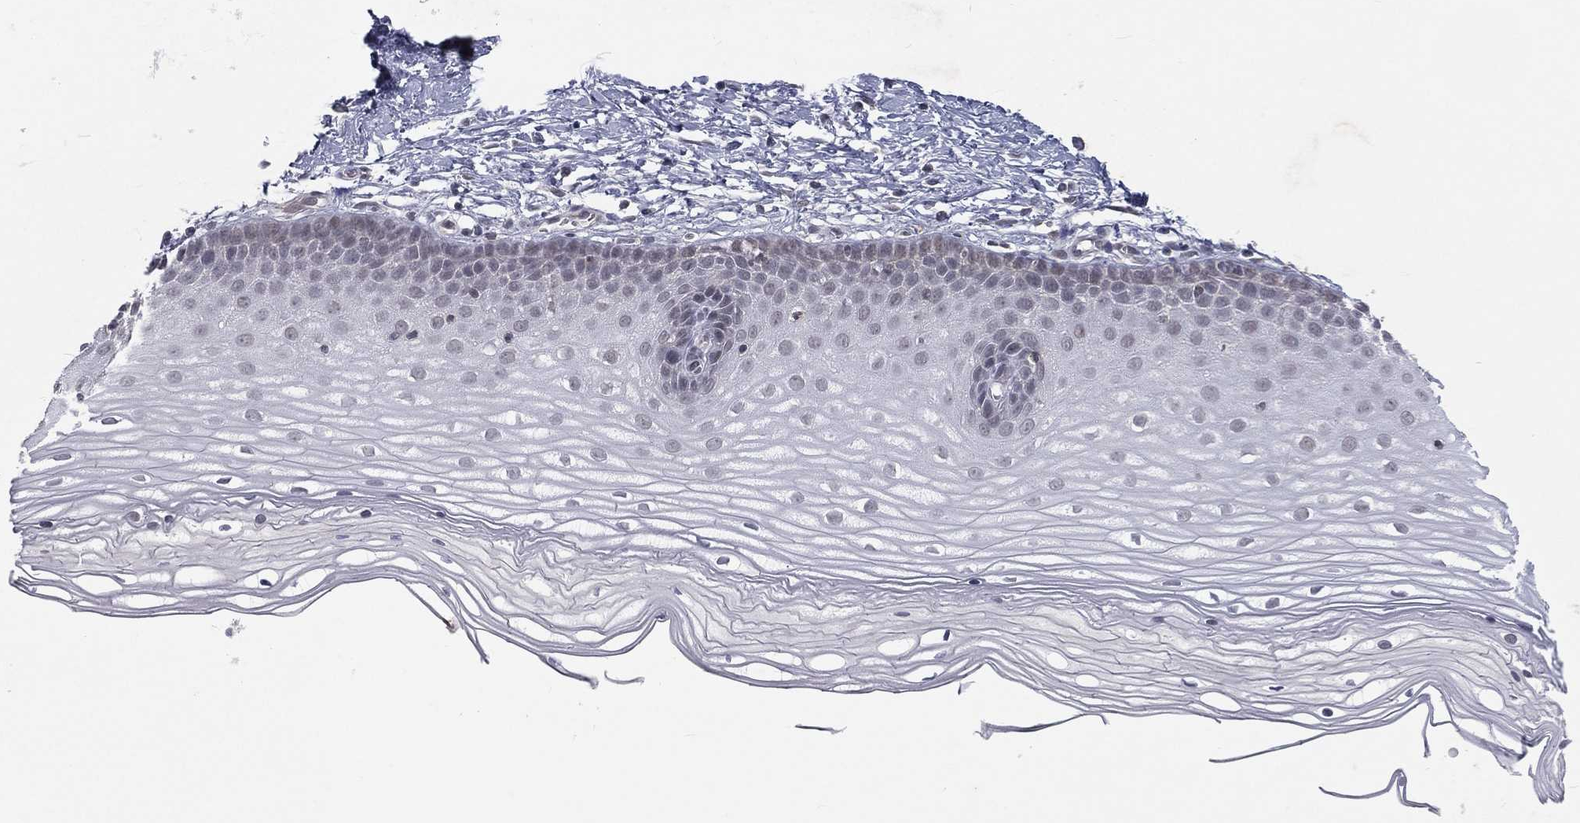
{"staining": {"intensity": "moderate", "quantity": "<25%", "location": "nuclear"}, "tissue": "cervix", "cell_type": "Glandular cells", "image_type": "normal", "snomed": [{"axis": "morphology", "description": "Normal tissue, NOS"}, {"axis": "topography", "description": "Cervix"}], "caption": "Cervix stained with immunohistochemistry (IHC) reveals moderate nuclear positivity in approximately <25% of glandular cells. (DAB (3,3'-diaminobenzidine) = brown stain, brightfield microscopy at high magnification).", "gene": "MORC2", "patient": {"sex": "female", "age": 37}}